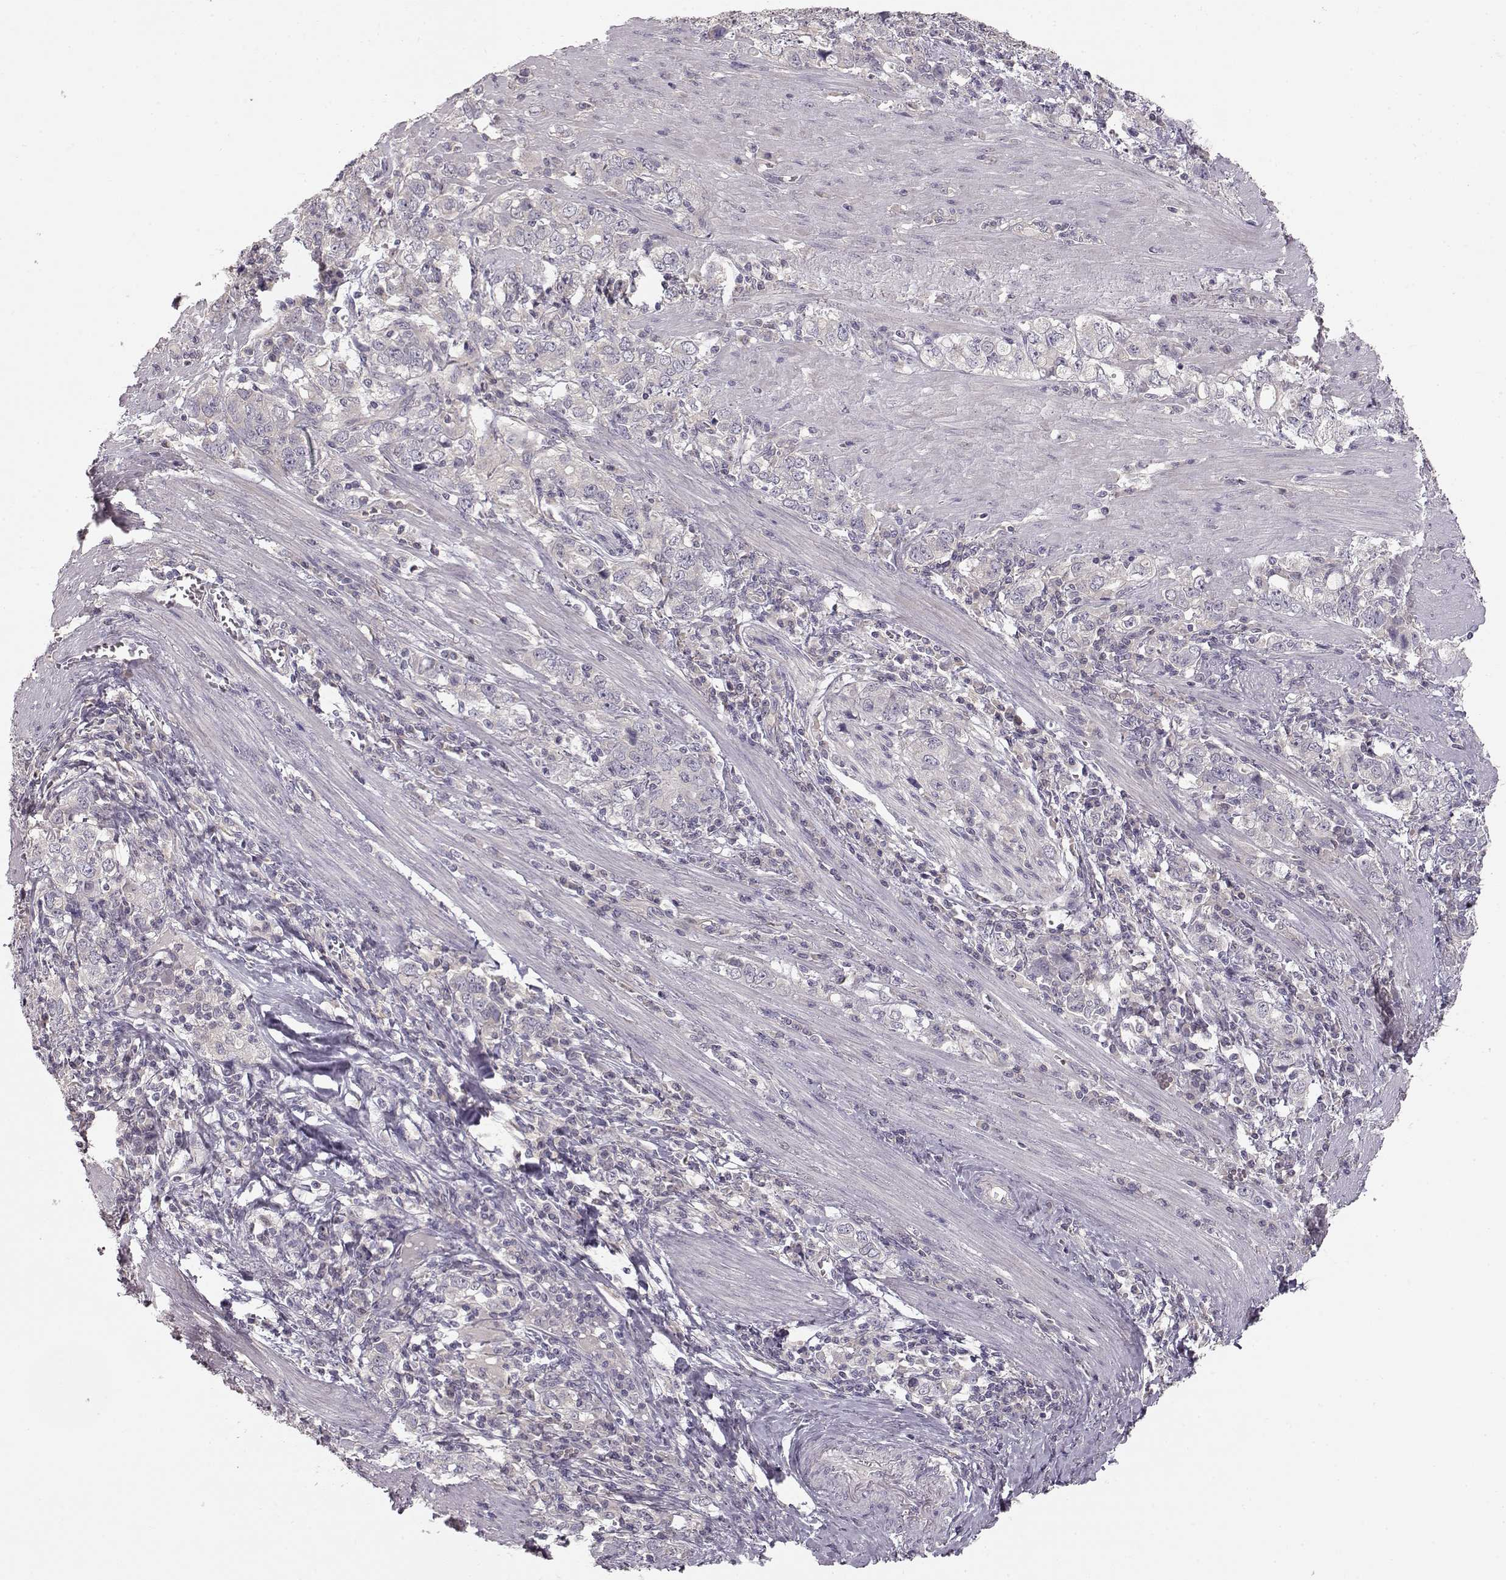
{"staining": {"intensity": "negative", "quantity": "none", "location": "none"}, "tissue": "stomach cancer", "cell_type": "Tumor cells", "image_type": "cancer", "snomed": [{"axis": "morphology", "description": "Adenocarcinoma, NOS"}, {"axis": "topography", "description": "Stomach, lower"}], "caption": "A histopathology image of stomach adenocarcinoma stained for a protein displays no brown staining in tumor cells.", "gene": "ARHGAP8", "patient": {"sex": "female", "age": 72}}